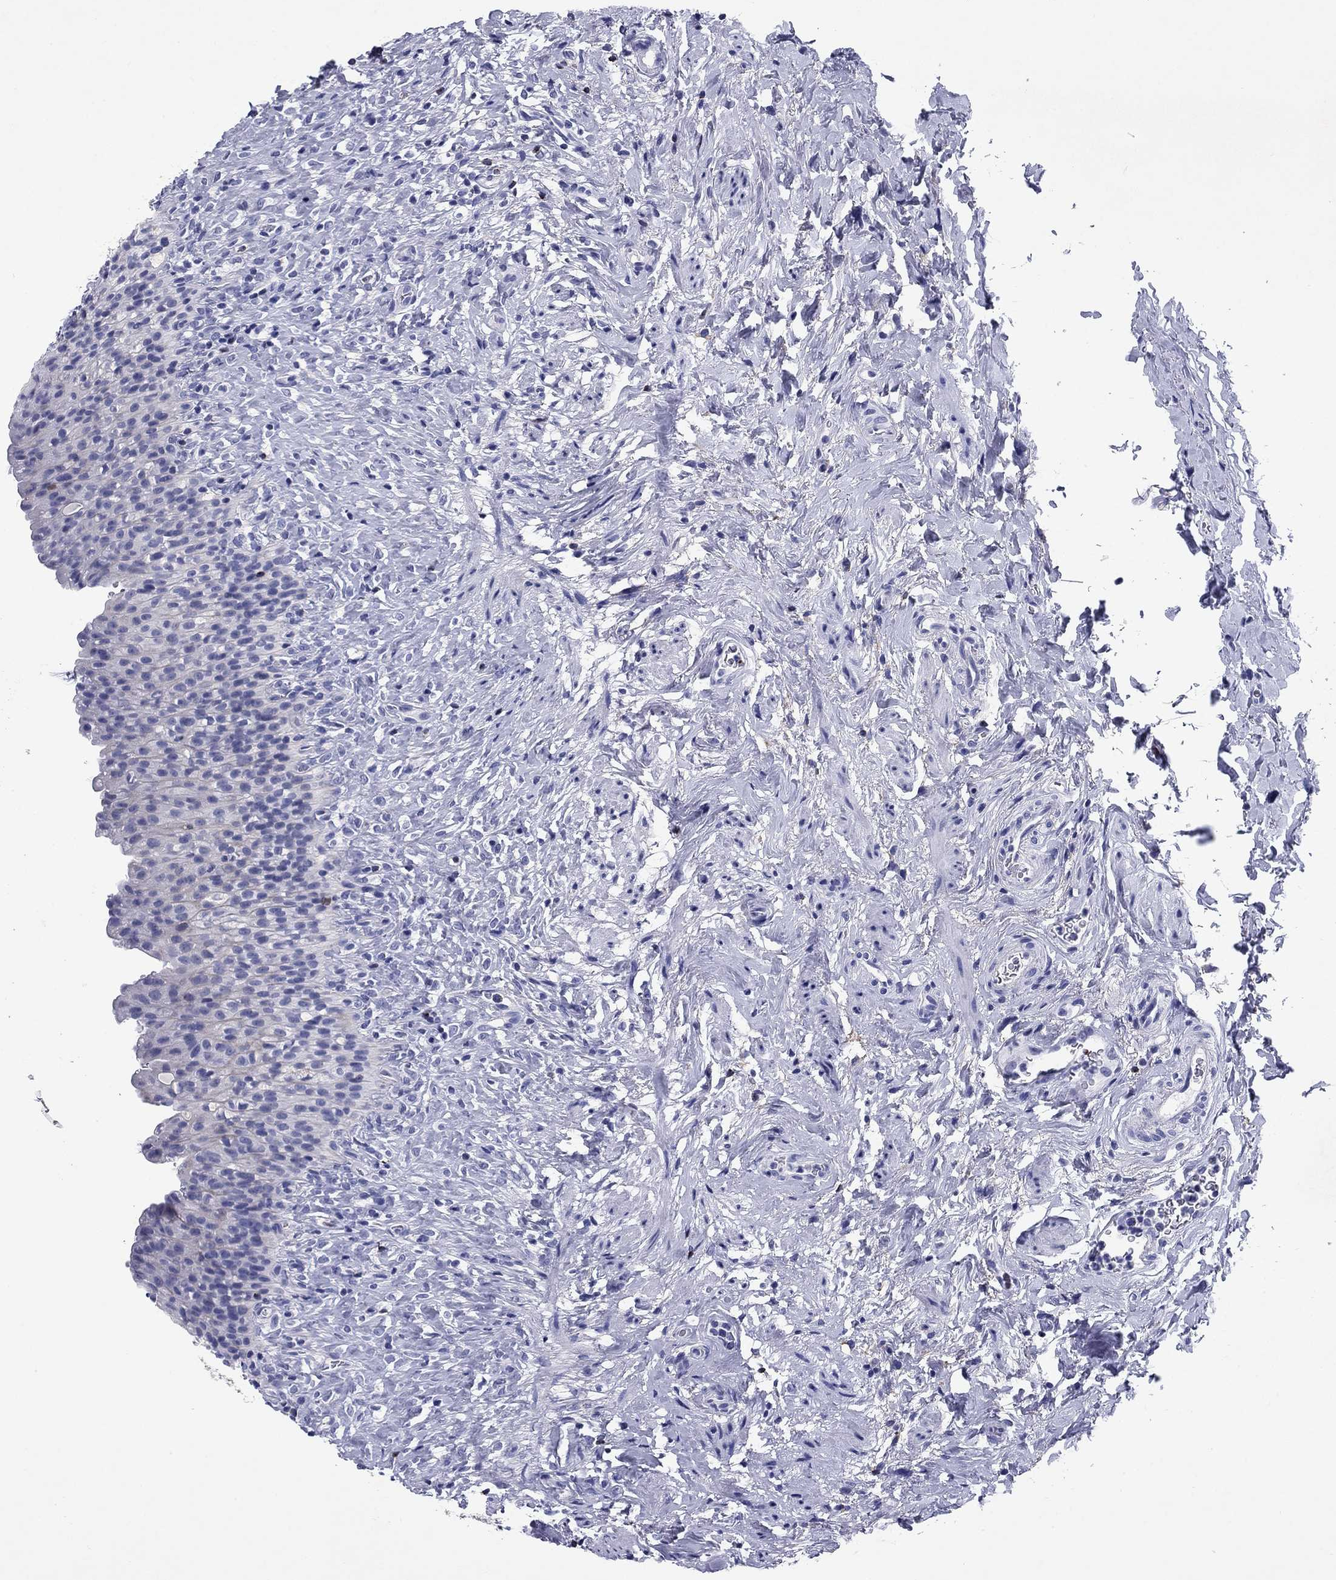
{"staining": {"intensity": "negative", "quantity": "none", "location": "none"}, "tissue": "urinary bladder", "cell_type": "Urothelial cells", "image_type": "normal", "snomed": [{"axis": "morphology", "description": "Normal tissue, NOS"}, {"axis": "topography", "description": "Urinary bladder"}], "caption": "The micrograph displays no significant expression in urothelial cells of urinary bladder. (DAB (3,3'-diaminobenzidine) immunohistochemistry (IHC) with hematoxylin counter stain).", "gene": "GZMK", "patient": {"sex": "male", "age": 76}}